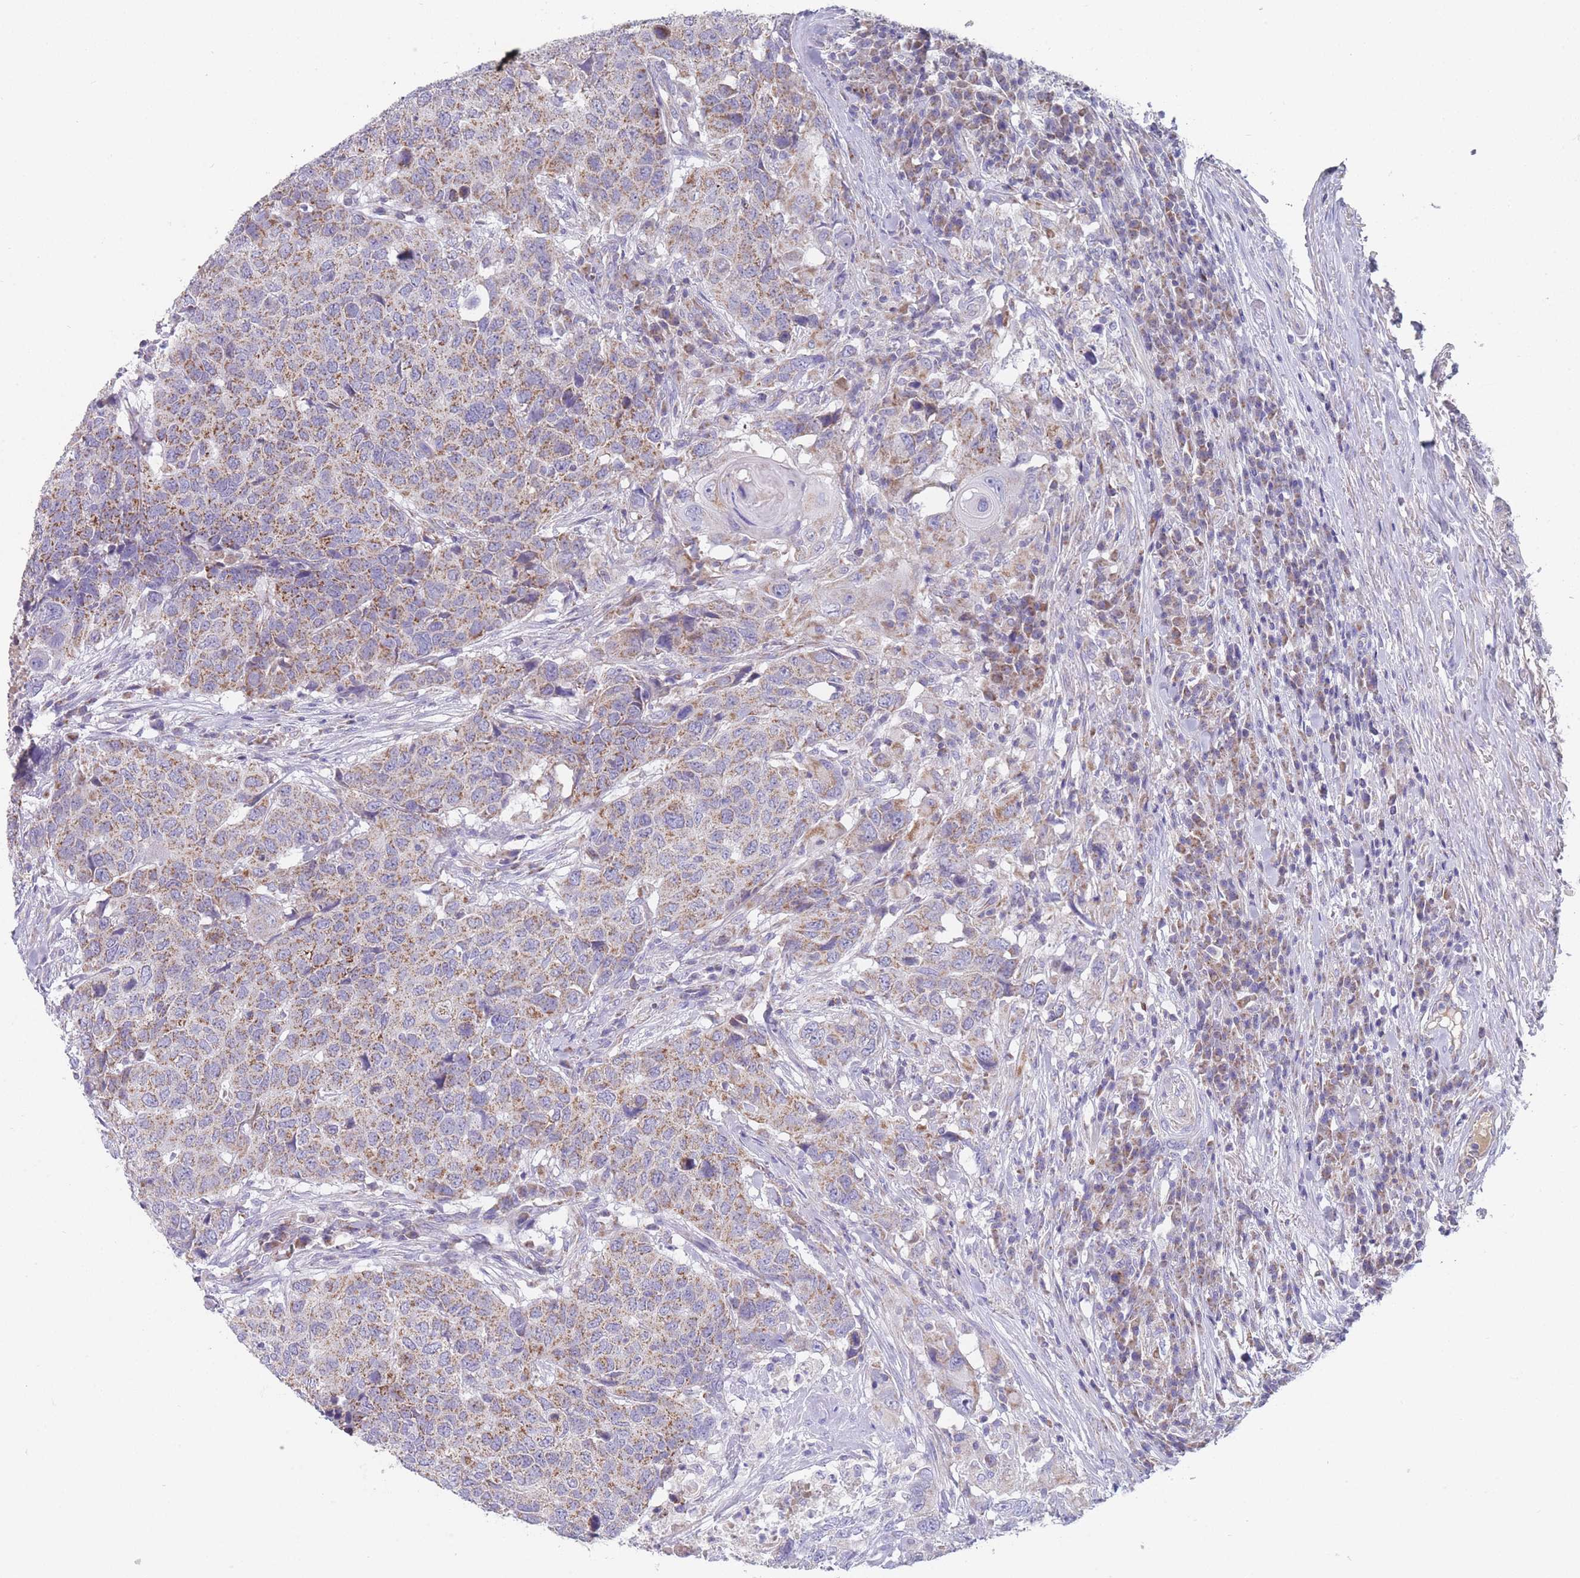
{"staining": {"intensity": "moderate", "quantity": ">75%", "location": "cytoplasmic/membranous"}, "tissue": "head and neck cancer", "cell_type": "Tumor cells", "image_type": "cancer", "snomed": [{"axis": "morphology", "description": "Normal tissue, NOS"}, {"axis": "morphology", "description": "Squamous cell carcinoma, NOS"}, {"axis": "topography", "description": "Skeletal muscle"}, {"axis": "topography", "description": "Vascular tissue"}, {"axis": "topography", "description": "Peripheral nerve tissue"}, {"axis": "topography", "description": "Head-Neck"}], "caption": "A histopathology image showing moderate cytoplasmic/membranous positivity in about >75% of tumor cells in head and neck squamous cell carcinoma, as visualized by brown immunohistochemical staining.", "gene": "MRPS14", "patient": {"sex": "male", "age": 66}}